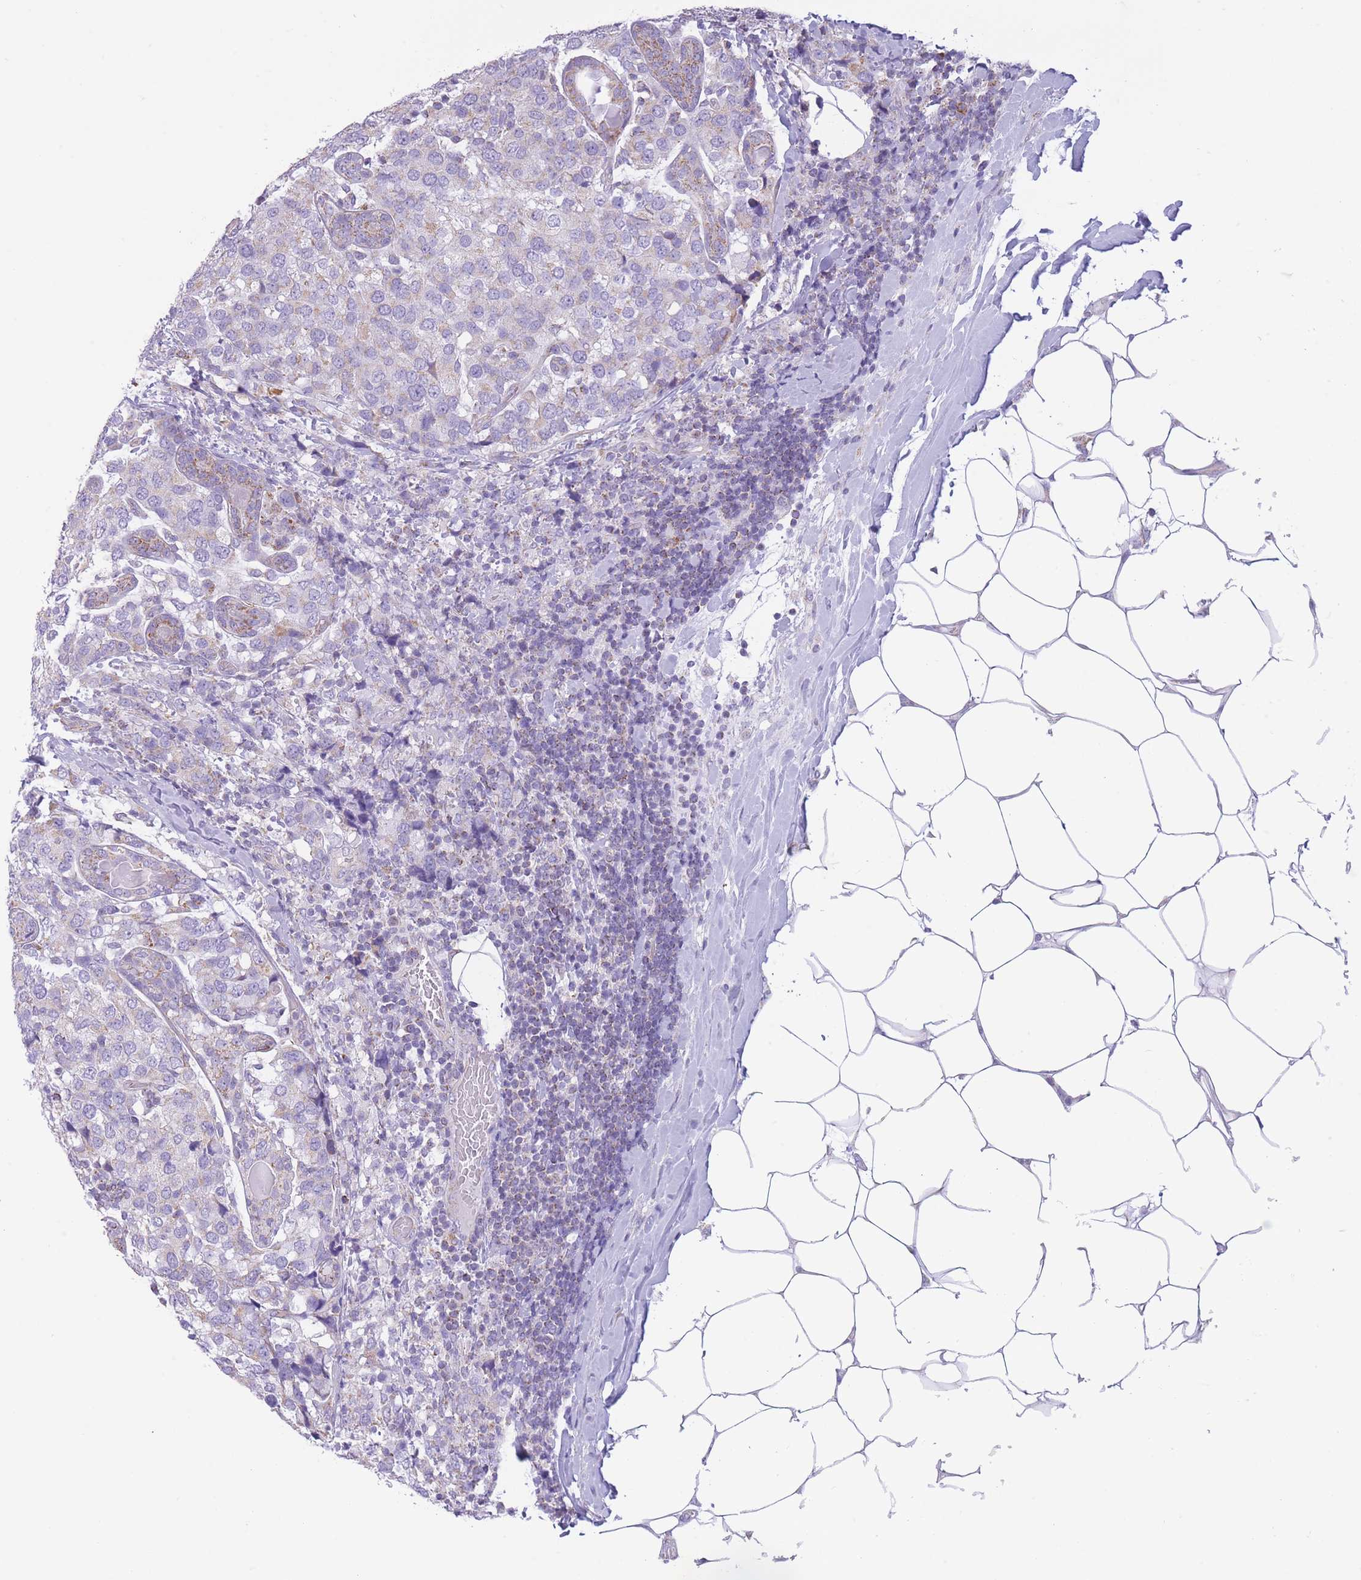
{"staining": {"intensity": "weak", "quantity": "<25%", "location": "cytoplasmic/membranous"}, "tissue": "breast cancer", "cell_type": "Tumor cells", "image_type": "cancer", "snomed": [{"axis": "morphology", "description": "Lobular carcinoma"}, {"axis": "topography", "description": "Breast"}], "caption": "The micrograph demonstrates no staining of tumor cells in breast lobular carcinoma.", "gene": "PDHA1", "patient": {"sex": "female", "age": 59}}